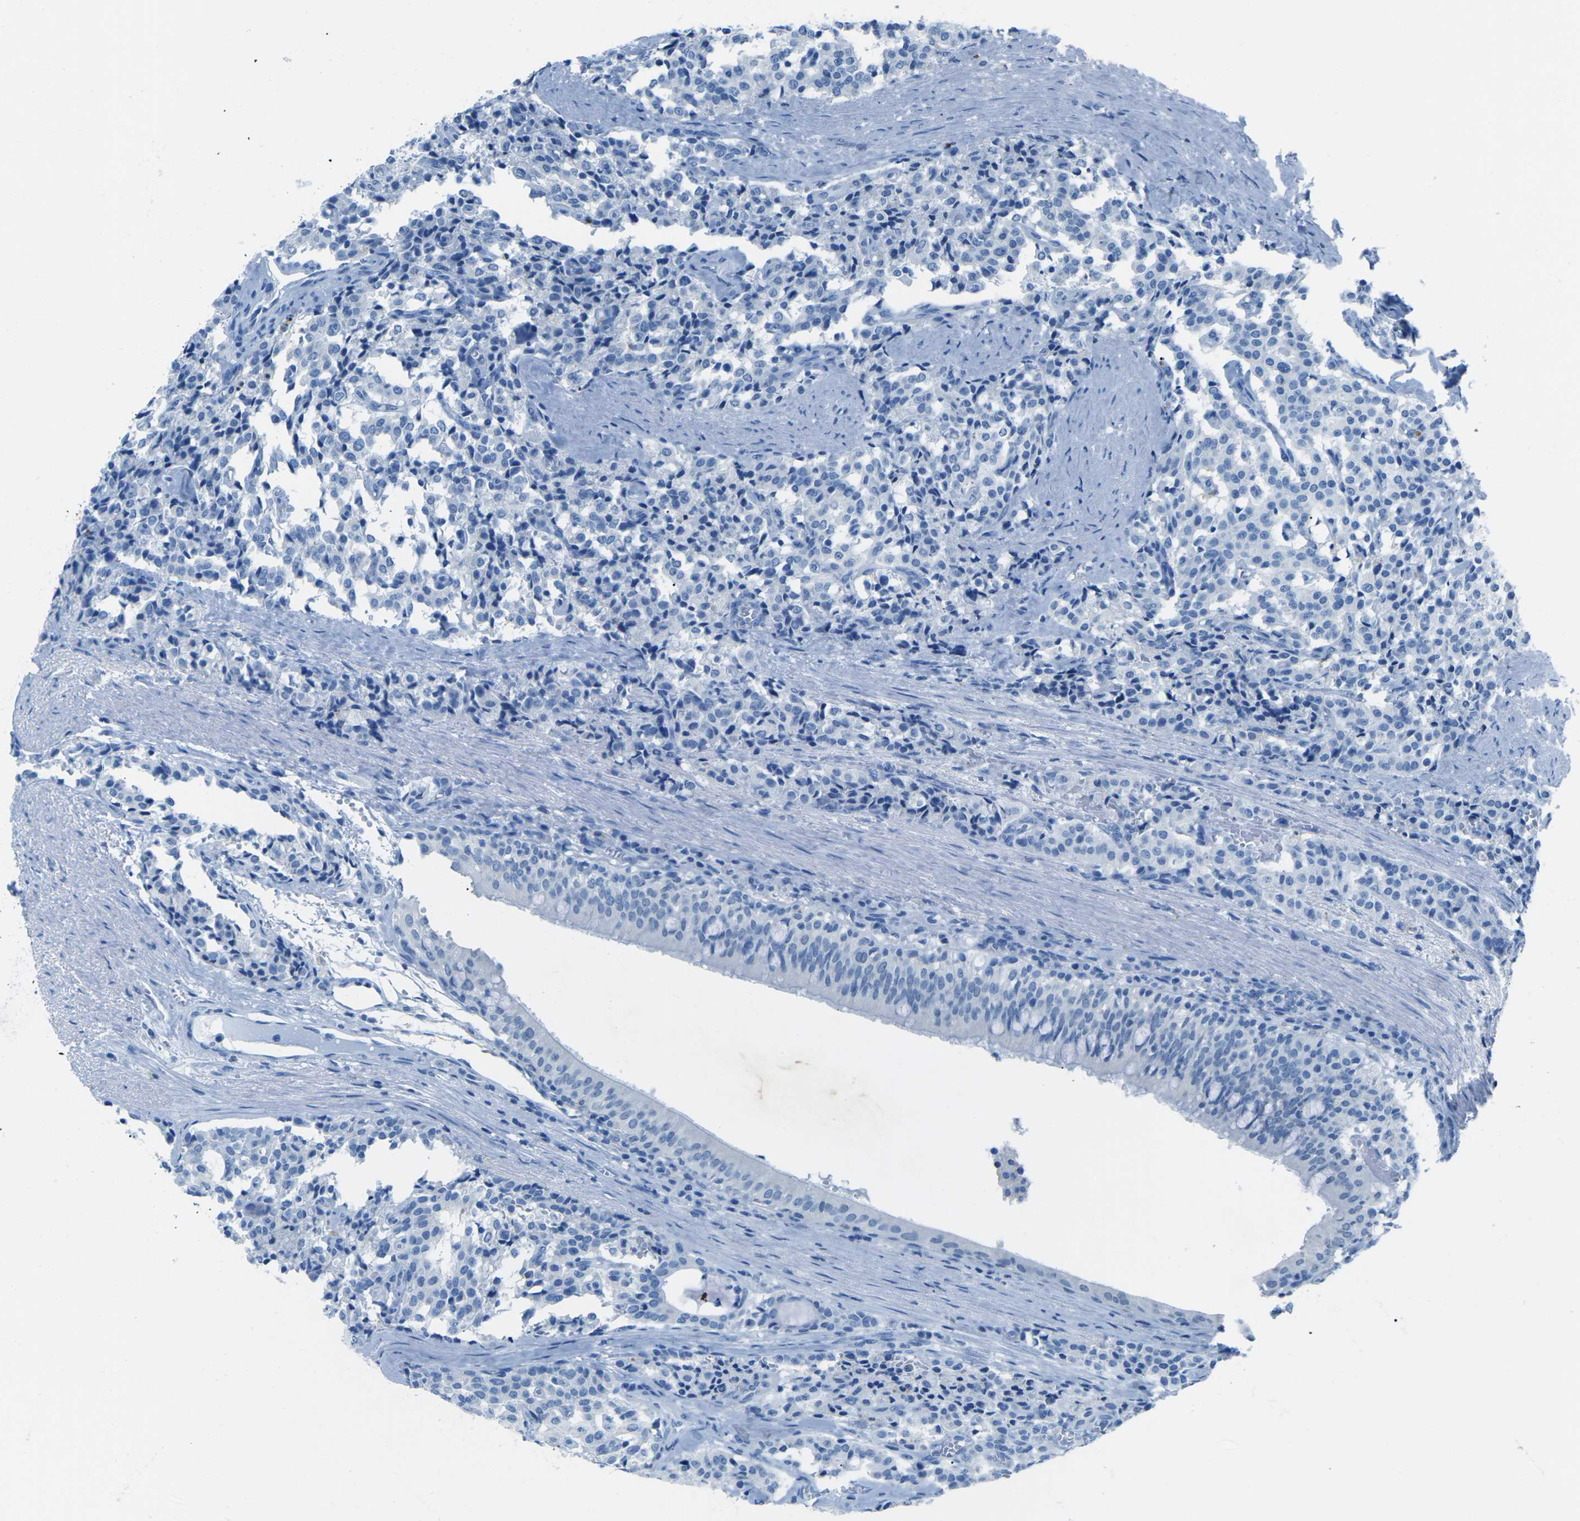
{"staining": {"intensity": "negative", "quantity": "none", "location": "none"}, "tissue": "carcinoid", "cell_type": "Tumor cells", "image_type": "cancer", "snomed": [{"axis": "morphology", "description": "Carcinoid, malignant, NOS"}, {"axis": "topography", "description": "Lung"}], "caption": "IHC micrograph of carcinoid stained for a protein (brown), which shows no expression in tumor cells. (IHC, brightfield microscopy, high magnification).", "gene": "MYH8", "patient": {"sex": "male", "age": 30}}